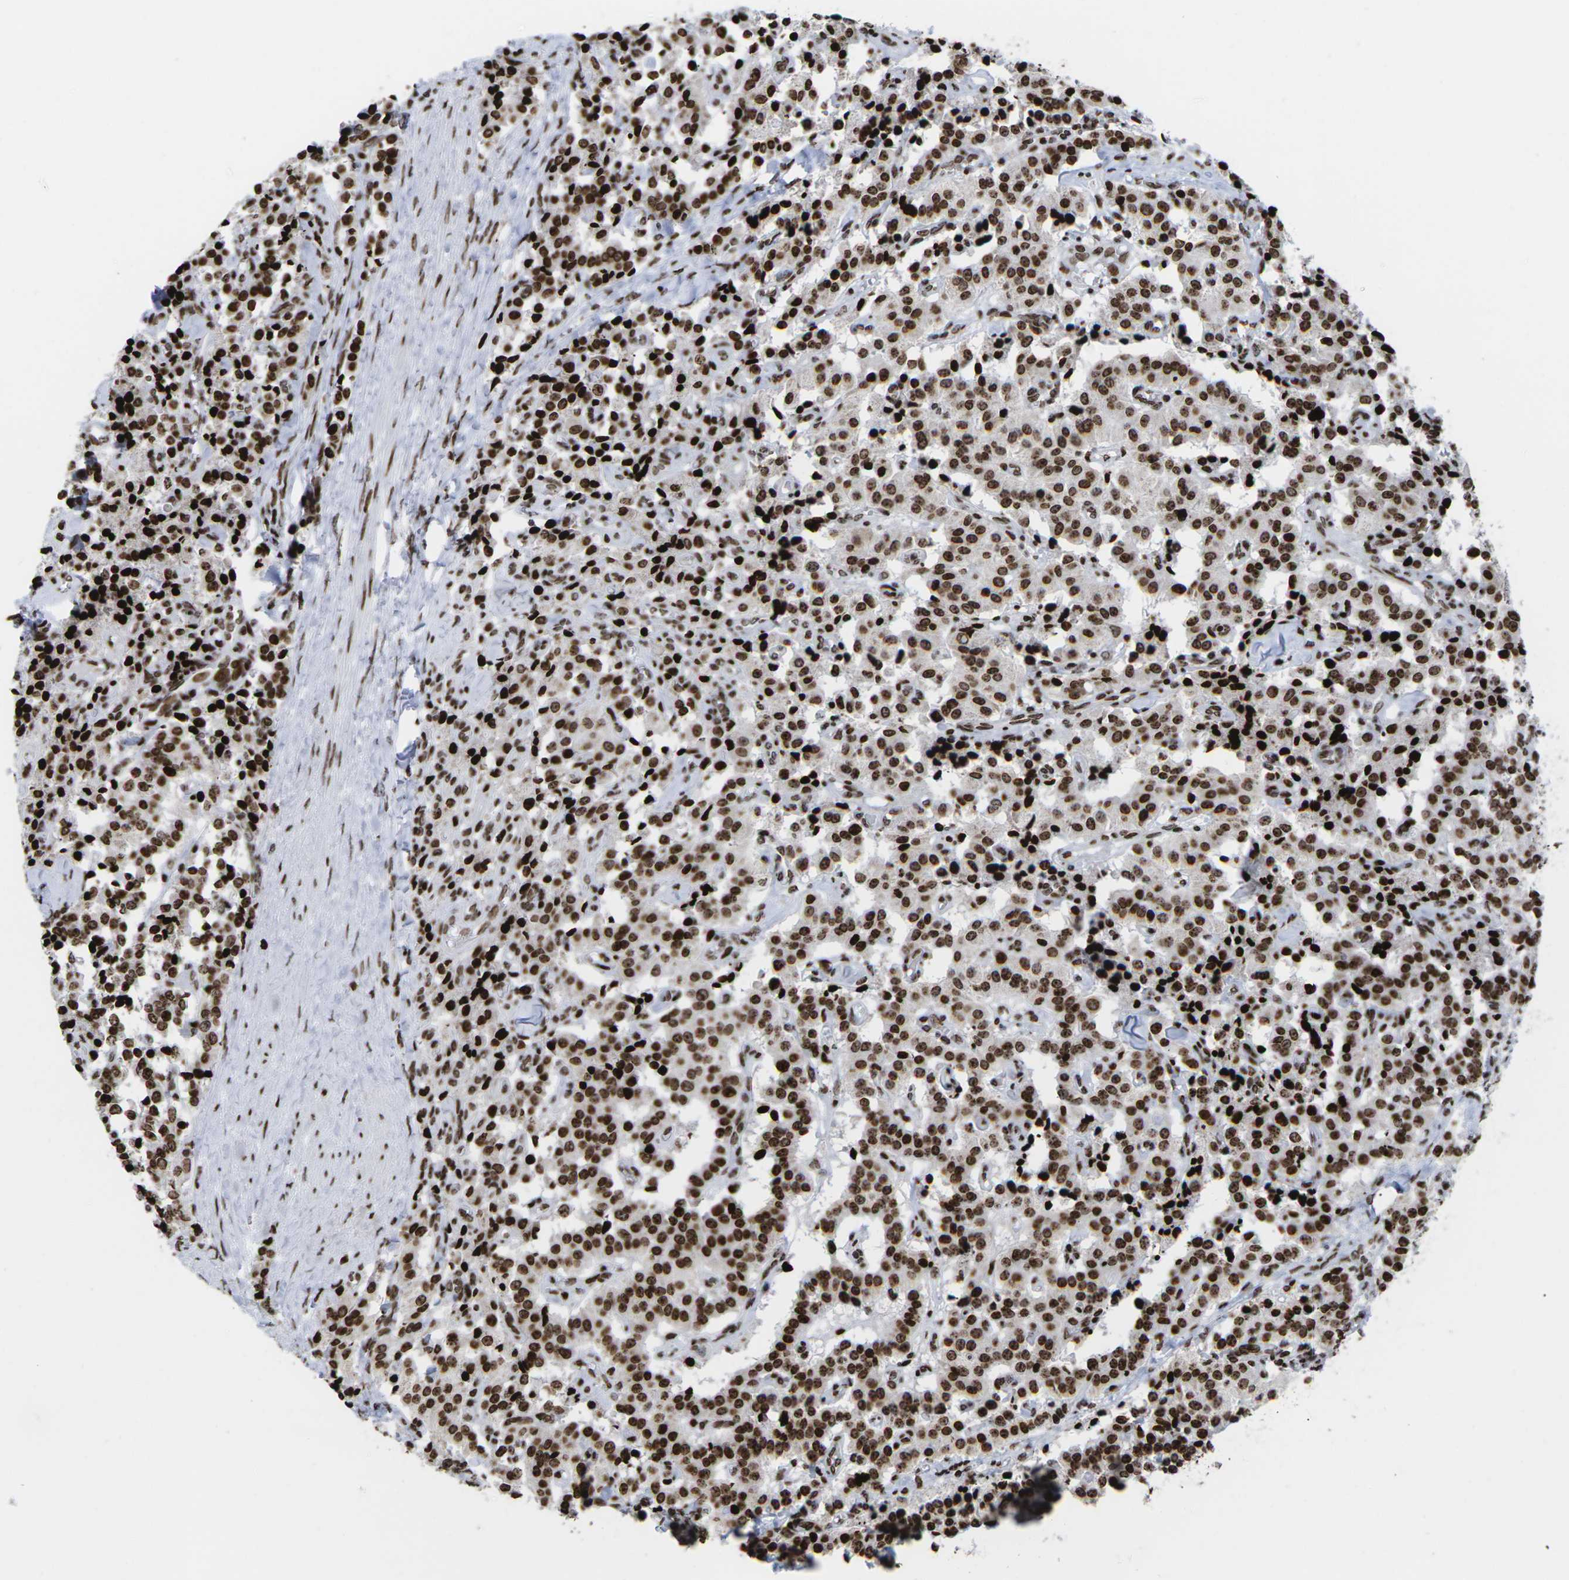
{"staining": {"intensity": "strong", "quantity": ">75%", "location": "nuclear"}, "tissue": "carcinoid", "cell_type": "Tumor cells", "image_type": "cancer", "snomed": [{"axis": "morphology", "description": "Carcinoid, malignant, NOS"}, {"axis": "topography", "description": "Lung"}], "caption": "The photomicrograph shows a brown stain indicating the presence of a protein in the nuclear of tumor cells in malignant carcinoid. (Brightfield microscopy of DAB IHC at high magnification).", "gene": "H1-4", "patient": {"sex": "male", "age": 30}}